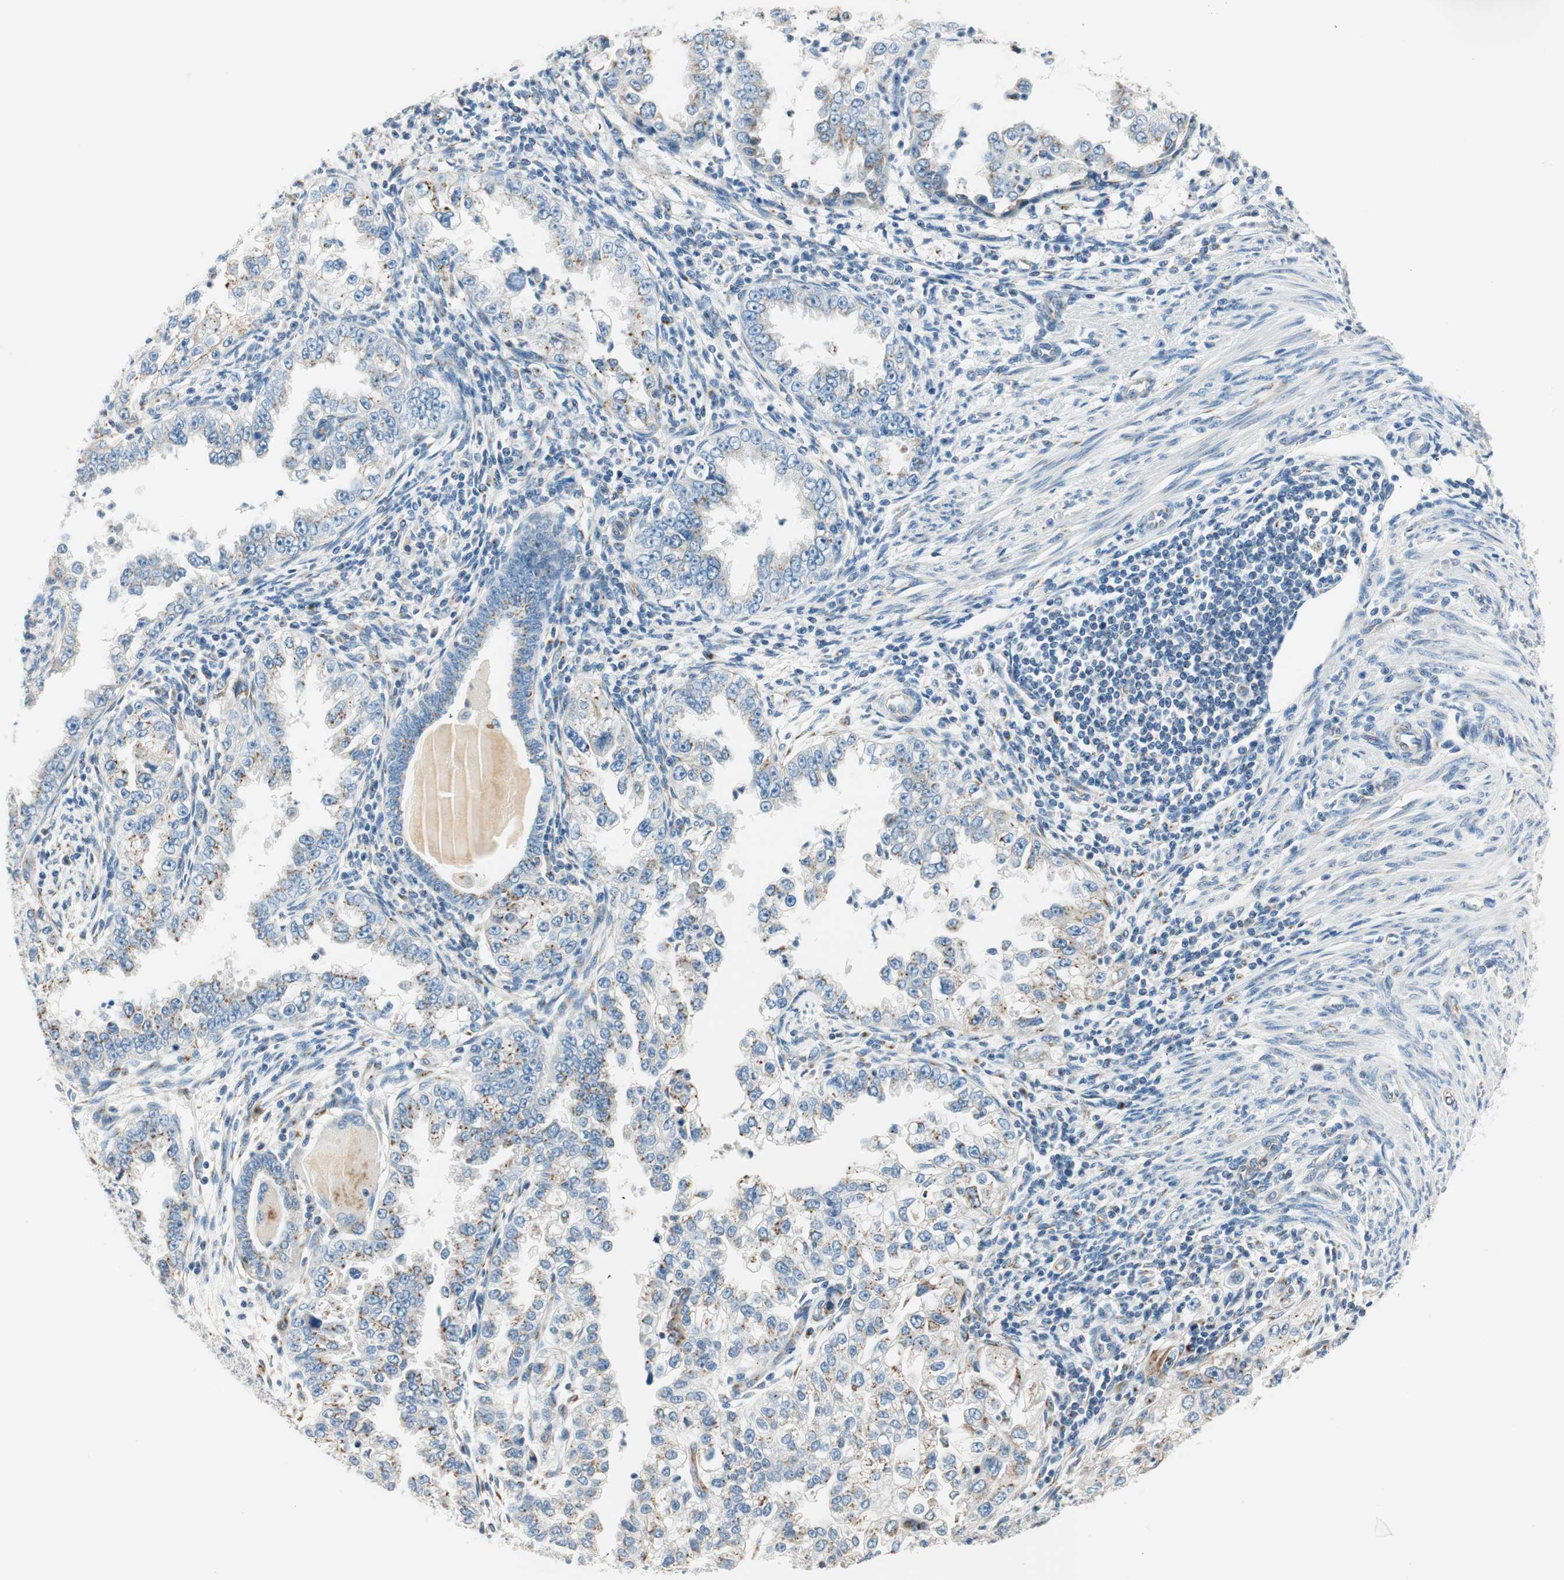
{"staining": {"intensity": "moderate", "quantity": "<25%", "location": "cytoplasmic/membranous"}, "tissue": "endometrial cancer", "cell_type": "Tumor cells", "image_type": "cancer", "snomed": [{"axis": "morphology", "description": "Adenocarcinoma, NOS"}, {"axis": "topography", "description": "Endometrium"}], "caption": "Immunohistochemistry (IHC) staining of adenocarcinoma (endometrial), which shows low levels of moderate cytoplasmic/membranous expression in about <25% of tumor cells indicating moderate cytoplasmic/membranous protein positivity. The staining was performed using DAB (3,3'-diaminobenzidine) (brown) for protein detection and nuclei were counterstained in hematoxylin (blue).", "gene": "TMF1", "patient": {"sex": "female", "age": 85}}